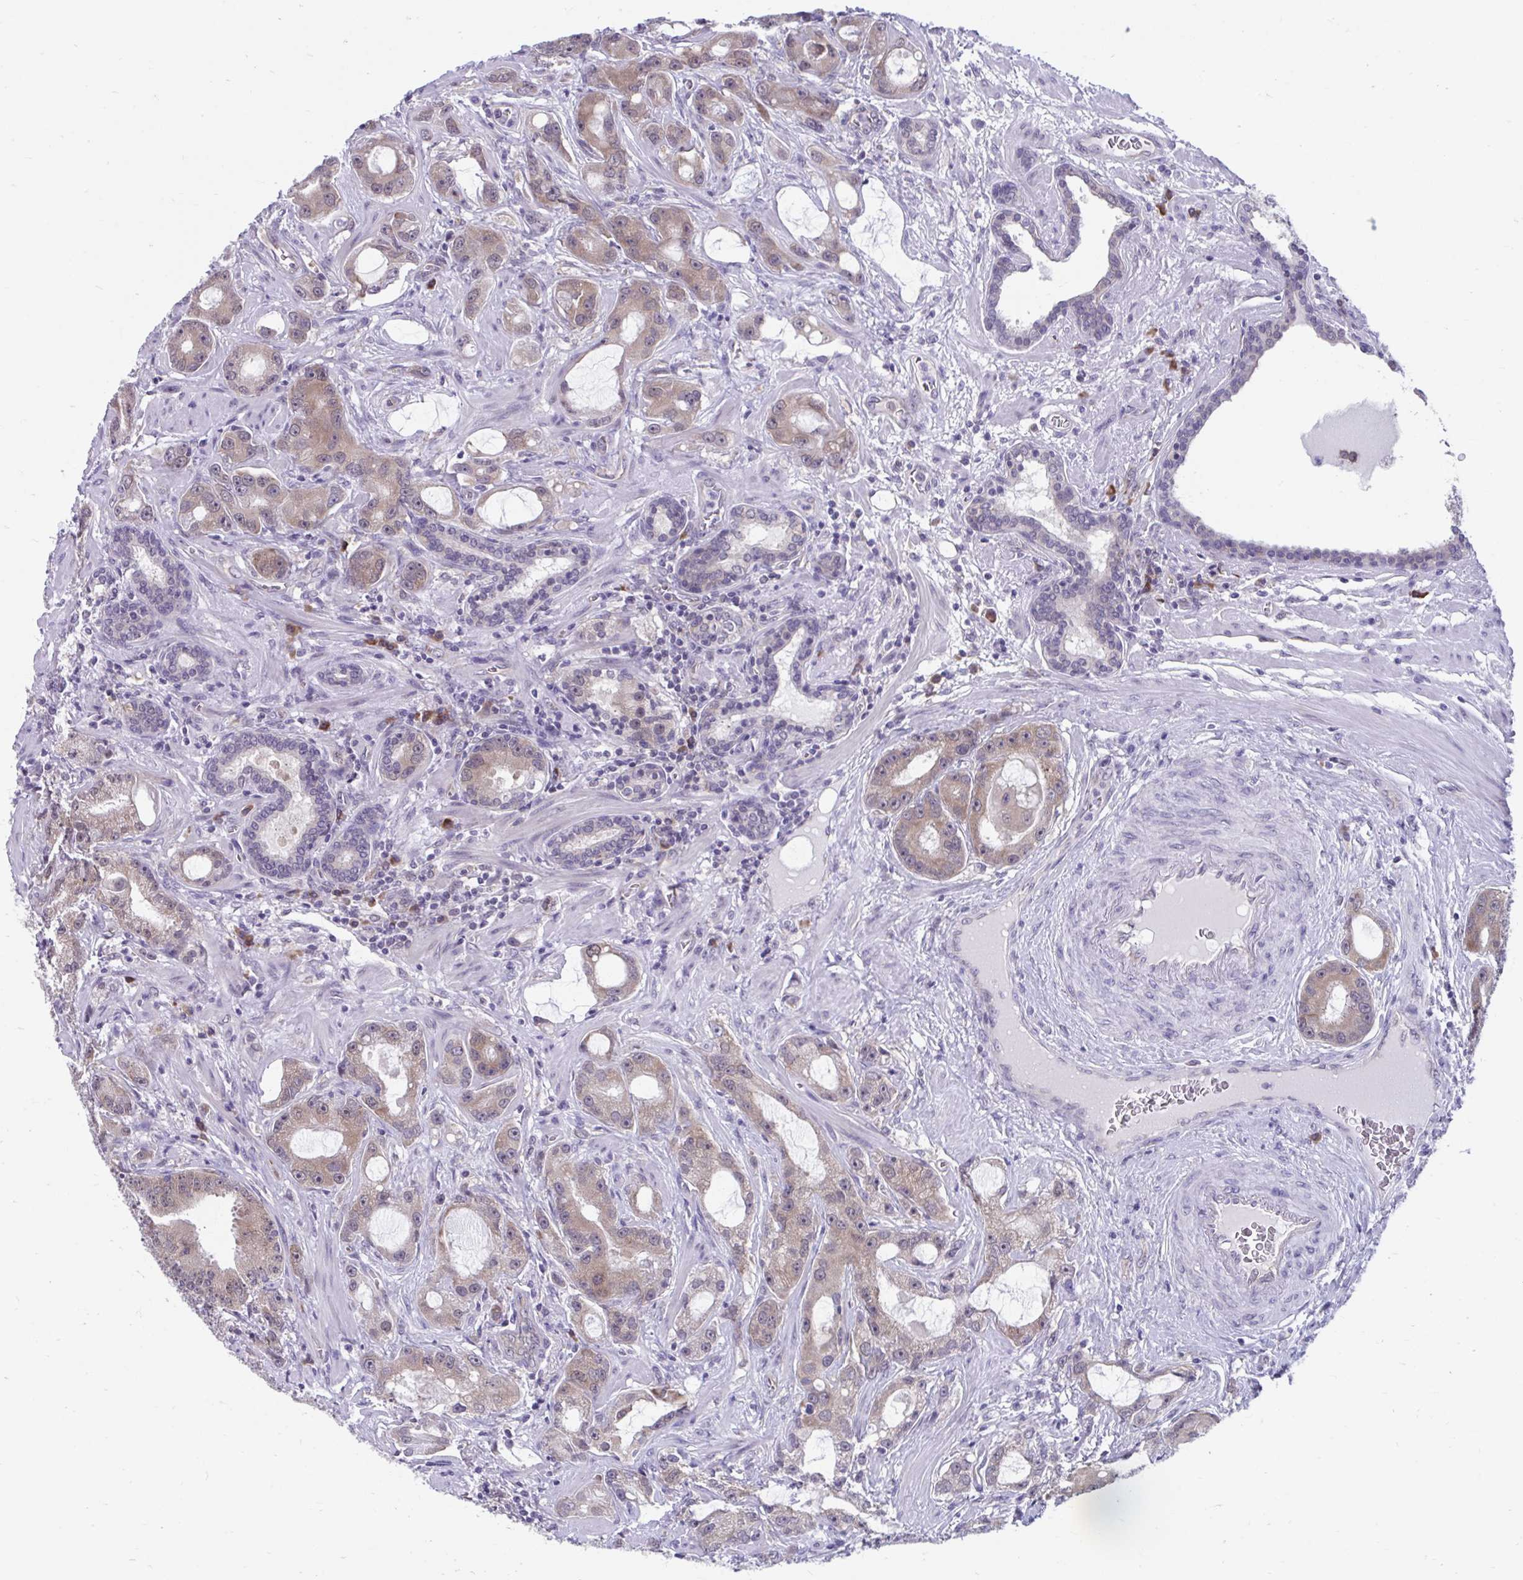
{"staining": {"intensity": "moderate", "quantity": ">75%", "location": "cytoplasmic/membranous"}, "tissue": "prostate cancer", "cell_type": "Tumor cells", "image_type": "cancer", "snomed": [{"axis": "morphology", "description": "Adenocarcinoma, High grade"}, {"axis": "topography", "description": "Prostate"}], "caption": "Immunohistochemistry of prostate high-grade adenocarcinoma displays medium levels of moderate cytoplasmic/membranous expression in about >75% of tumor cells.", "gene": "SELENON", "patient": {"sex": "male", "age": 65}}